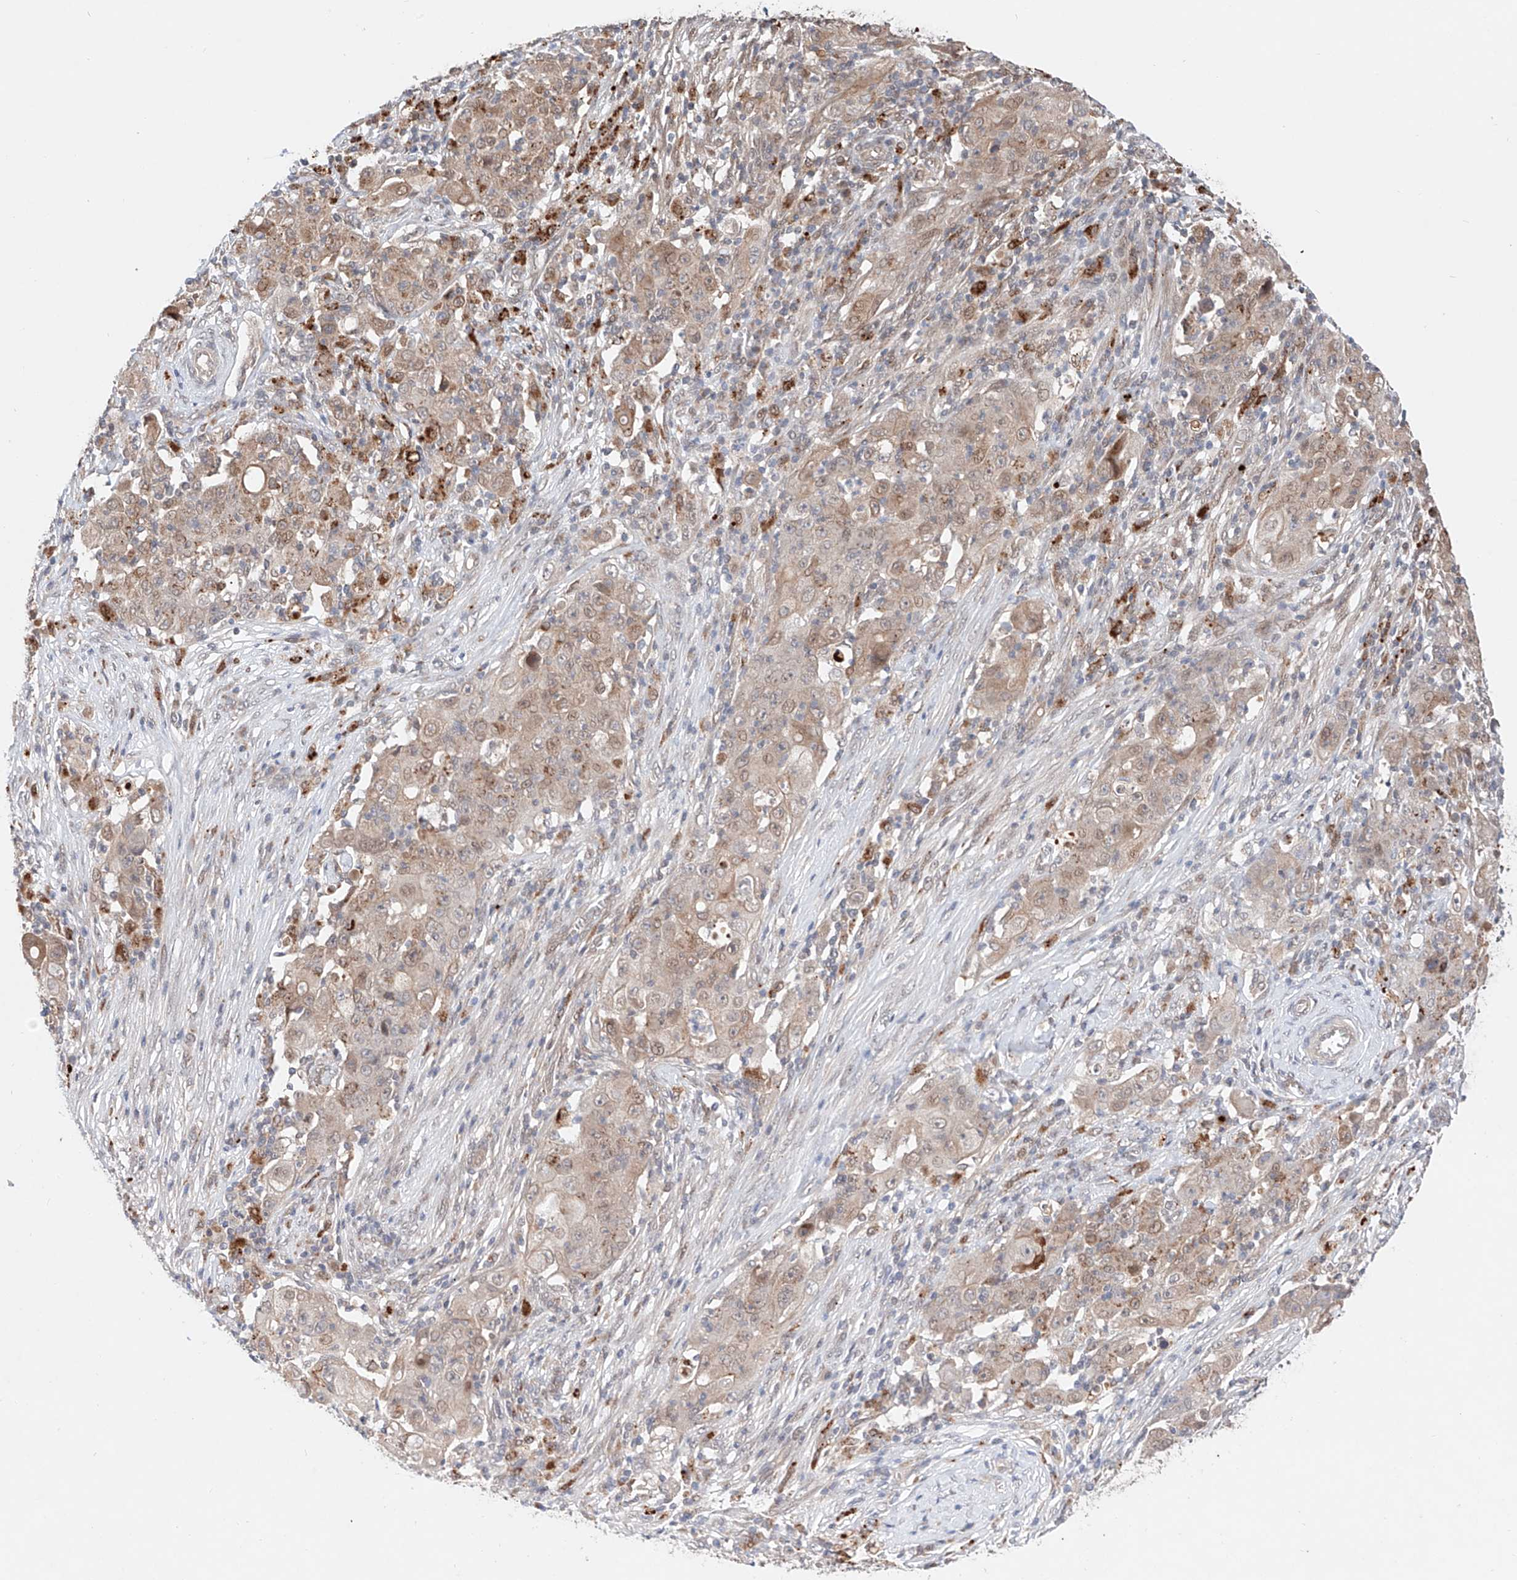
{"staining": {"intensity": "weak", "quantity": ">75%", "location": "cytoplasmic/membranous"}, "tissue": "ovarian cancer", "cell_type": "Tumor cells", "image_type": "cancer", "snomed": [{"axis": "morphology", "description": "Carcinoma, endometroid"}, {"axis": "topography", "description": "Ovary"}], "caption": "Immunohistochemistry micrograph of neoplastic tissue: ovarian endometroid carcinoma stained using immunohistochemistry displays low levels of weak protein expression localized specifically in the cytoplasmic/membranous of tumor cells, appearing as a cytoplasmic/membranous brown color.", "gene": "GCNT1", "patient": {"sex": "female", "age": 42}}